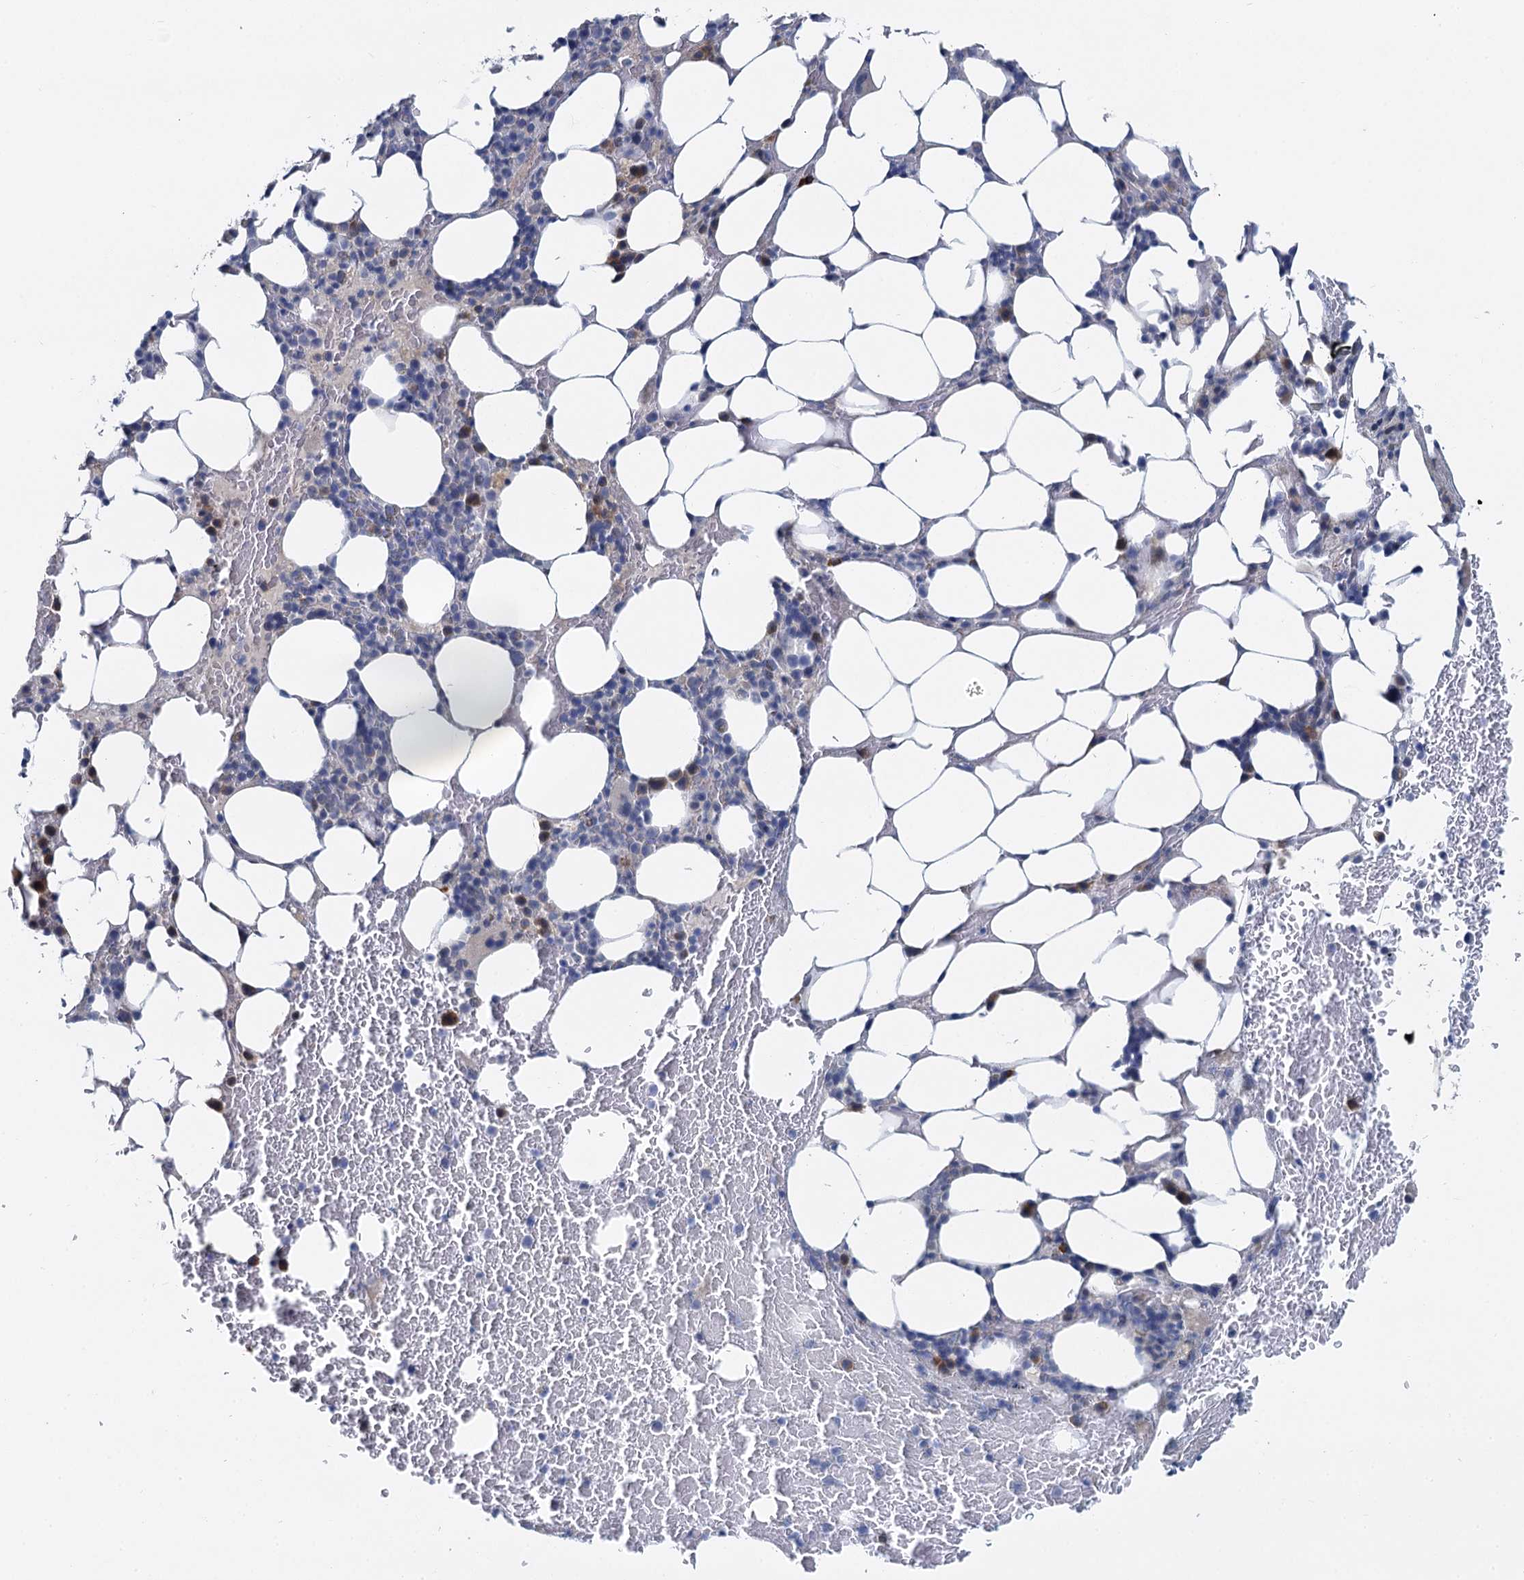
{"staining": {"intensity": "weak", "quantity": "<25%", "location": "cytoplasmic/membranous"}, "tissue": "bone marrow", "cell_type": "Hematopoietic cells", "image_type": "normal", "snomed": [{"axis": "morphology", "description": "Normal tissue, NOS"}, {"axis": "topography", "description": "Bone marrow"}], "caption": "This image is of benign bone marrow stained with immunohistochemistry to label a protein in brown with the nuclei are counter-stained blue. There is no positivity in hematopoietic cells.", "gene": "ACRBP", "patient": {"sex": "male", "age": 78}}